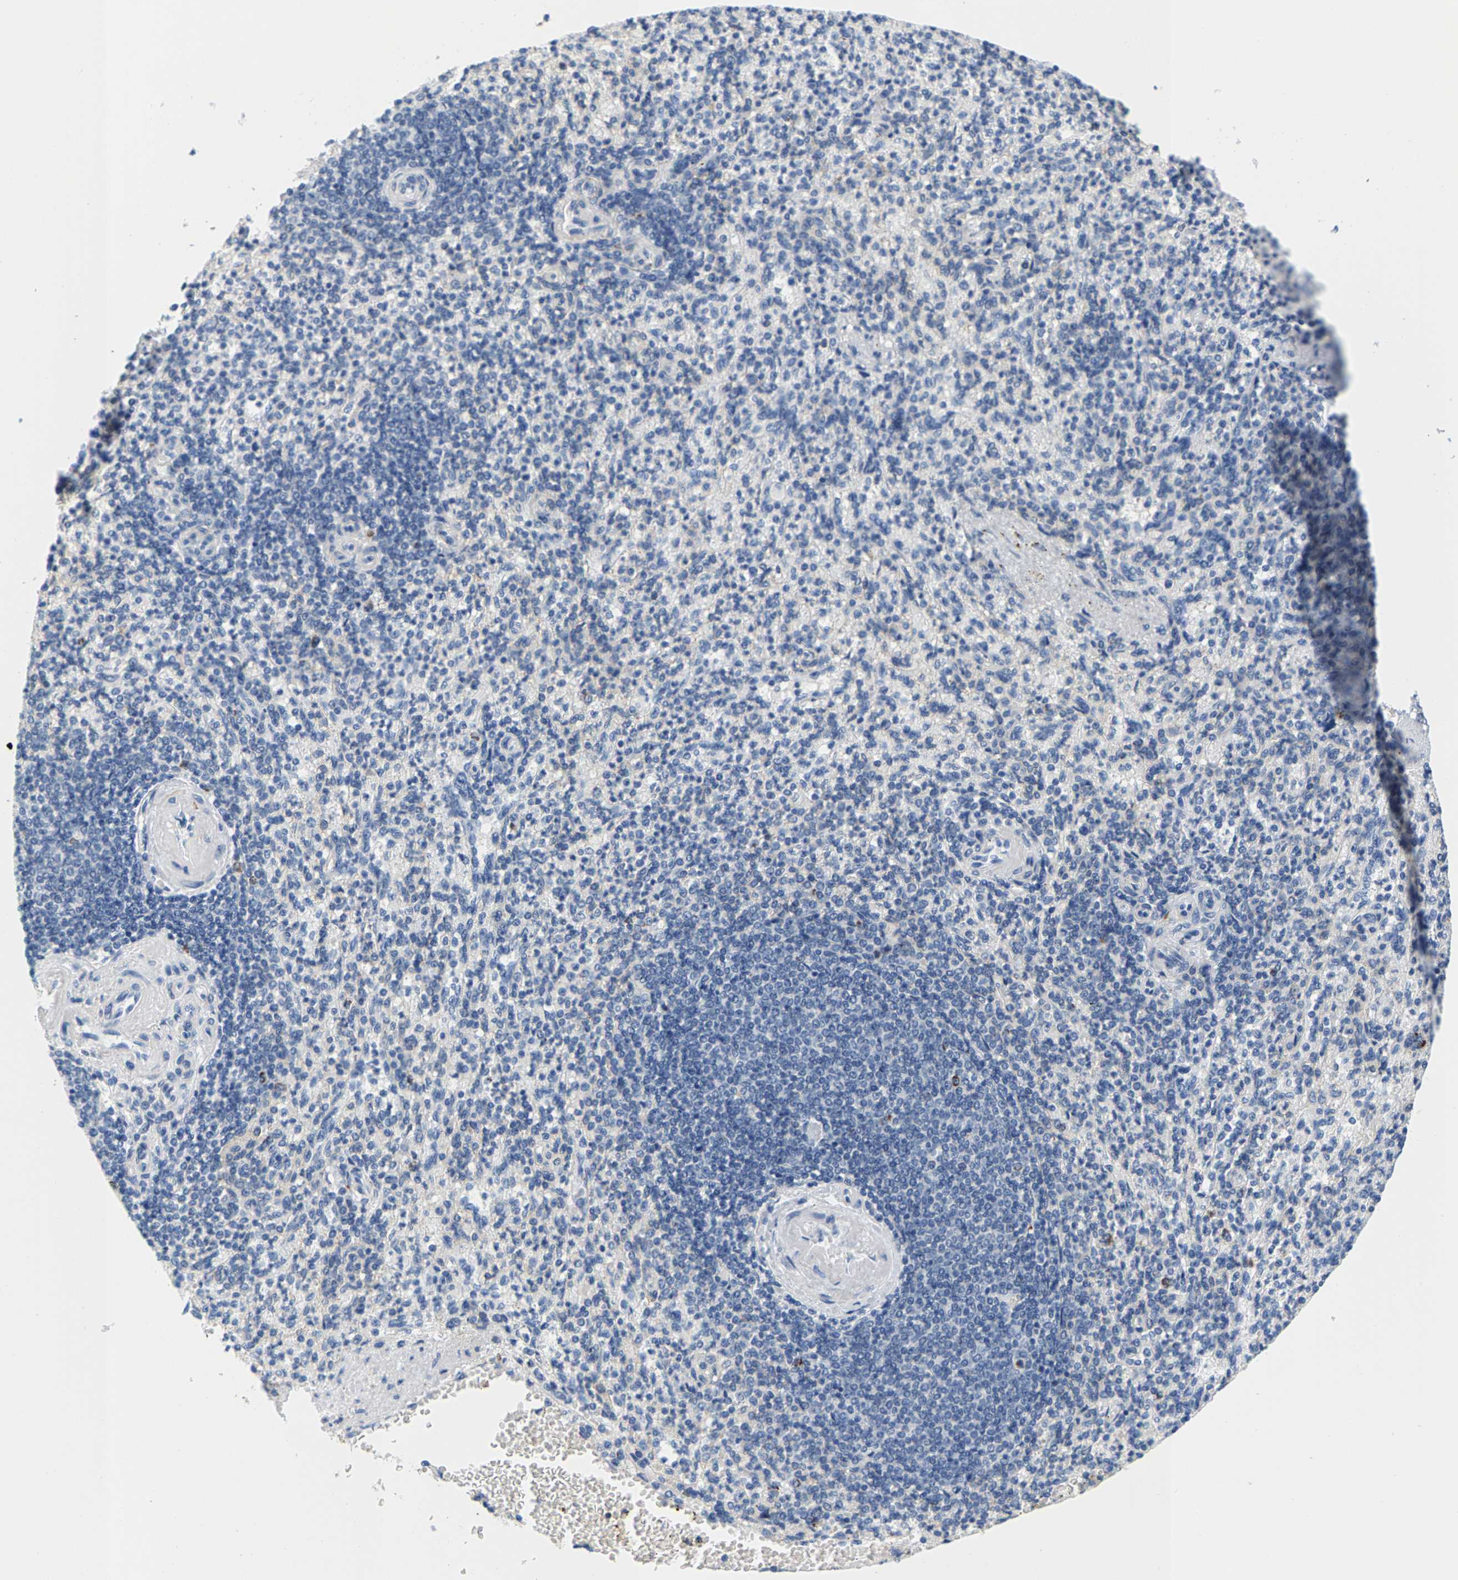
{"staining": {"intensity": "strong", "quantity": "25%-75%", "location": "cytoplasmic/membranous"}, "tissue": "spleen", "cell_type": "Cells in red pulp", "image_type": "normal", "snomed": [{"axis": "morphology", "description": "Normal tissue, NOS"}, {"axis": "topography", "description": "Spleen"}], "caption": "Immunohistochemical staining of unremarkable human spleen shows strong cytoplasmic/membranous protein expression in about 25%-75% of cells in red pulp. (Brightfield microscopy of DAB IHC at high magnification).", "gene": "SHMT2", "patient": {"sex": "female", "age": 74}}